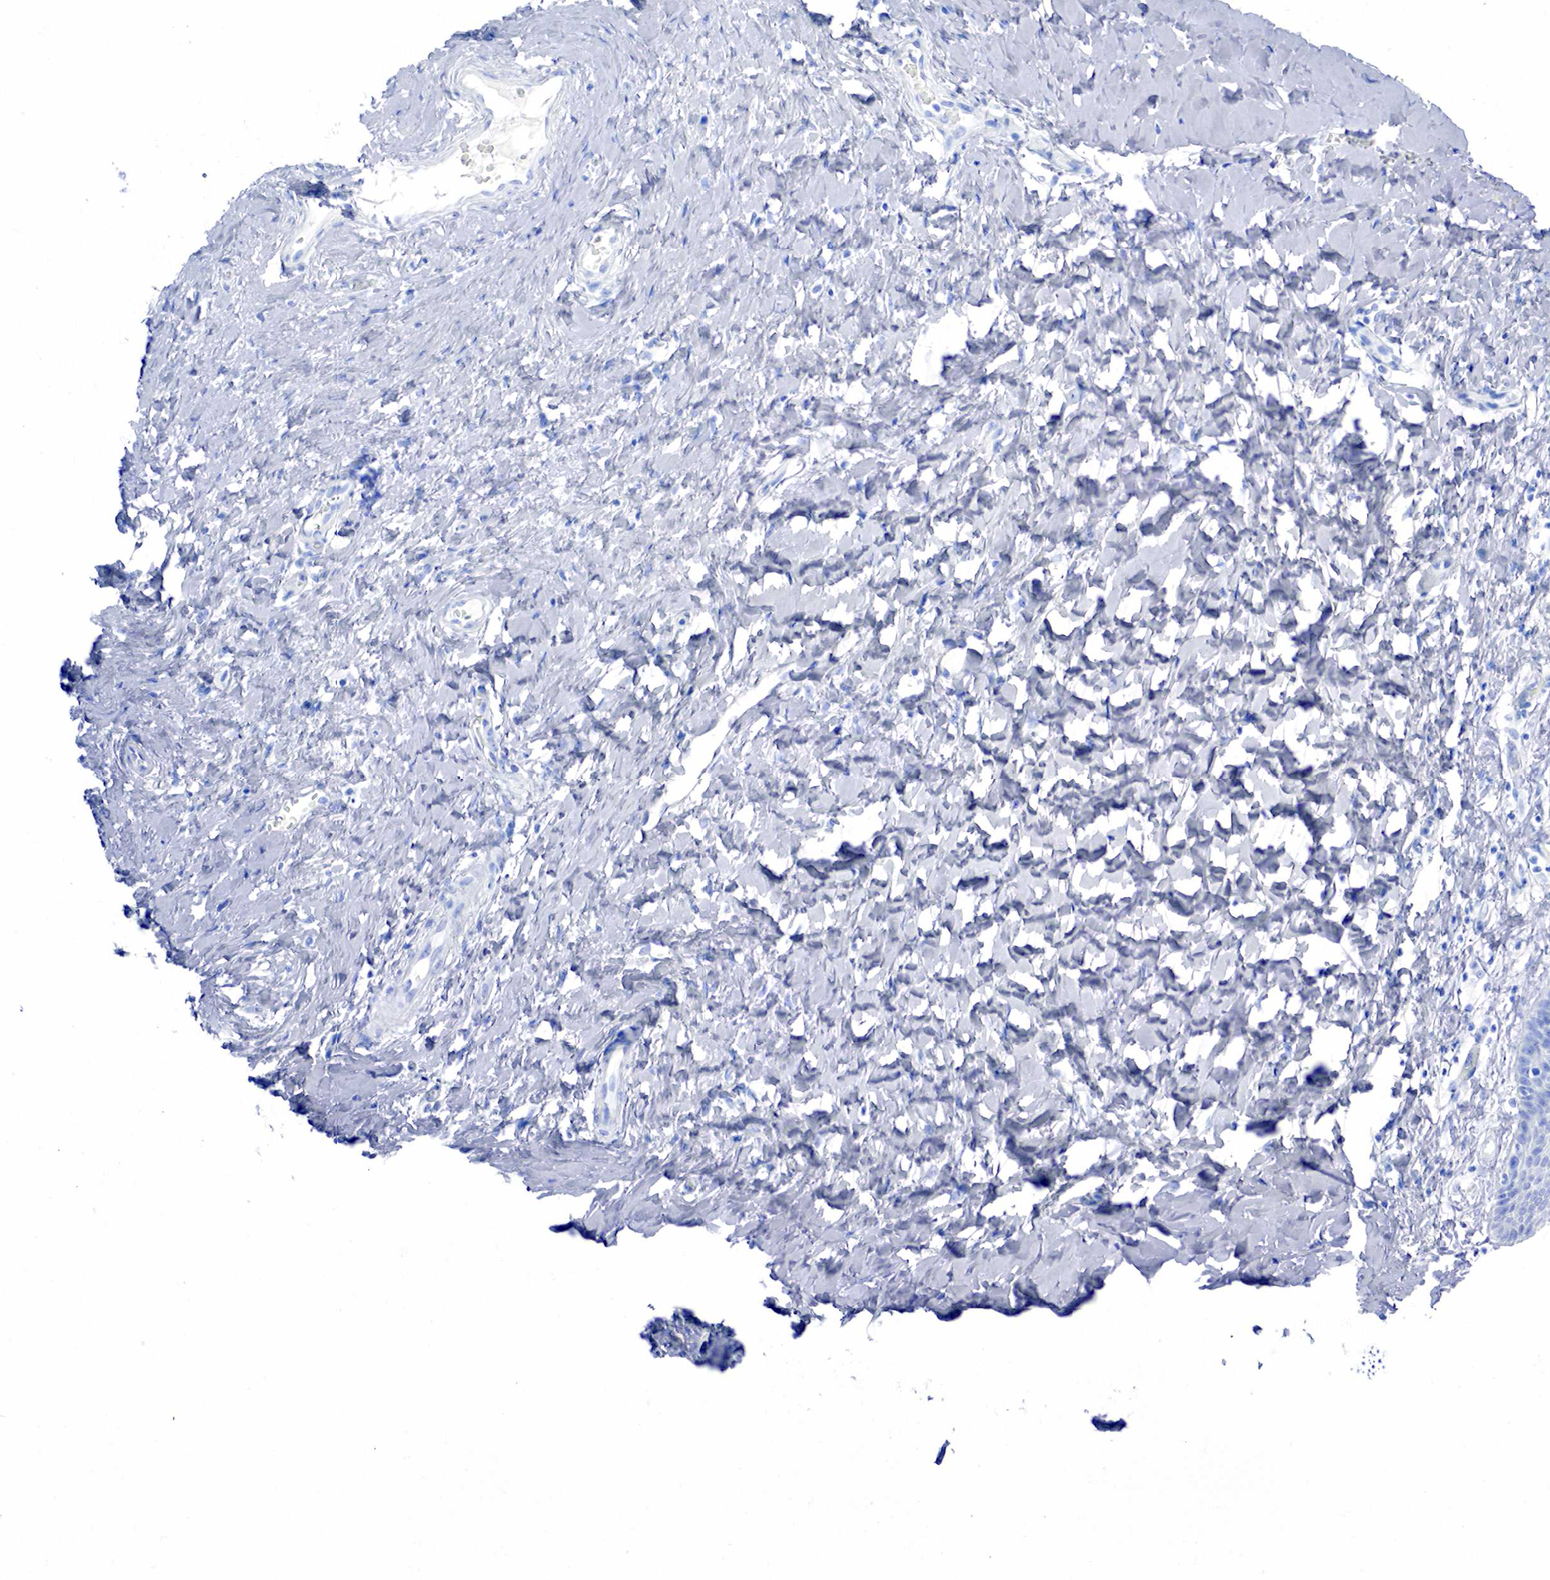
{"staining": {"intensity": "negative", "quantity": "none", "location": "none"}, "tissue": "cervix", "cell_type": "Glandular cells", "image_type": "normal", "snomed": [{"axis": "morphology", "description": "Normal tissue, NOS"}, {"axis": "topography", "description": "Cervix"}], "caption": "Immunohistochemical staining of benign human cervix demonstrates no significant expression in glandular cells.", "gene": "INHA", "patient": {"sex": "female", "age": 53}}